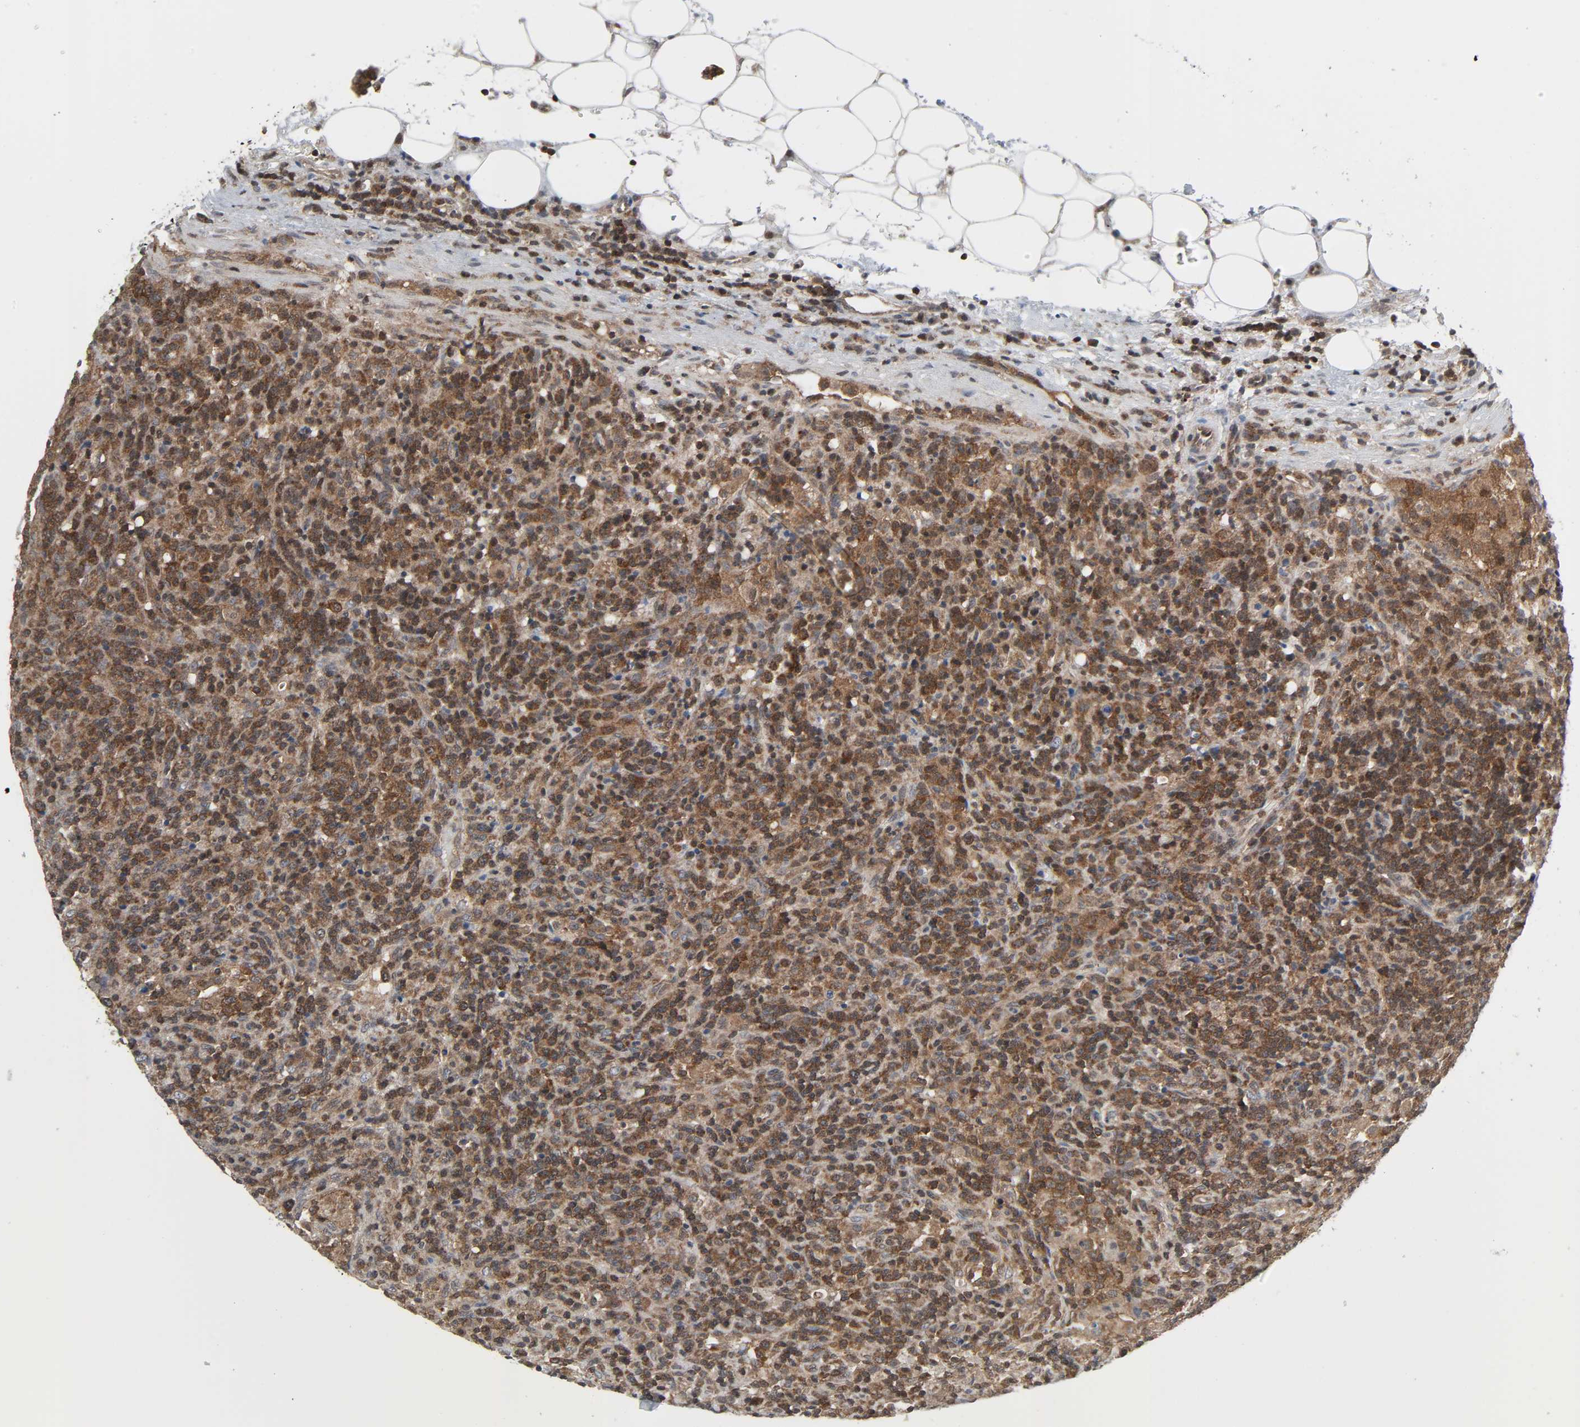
{"staining": {"intensity": "moderate", "quantity": ">75%", "location": "cytoplasmic/membranous"}, "tissue": "lymphoma", "cell_type": "Tumor cells", "image_type": "cancer", "snomed": [{"axis": "morphology", "description": "Hodgkin's disease, NOS"}, {"axis": "topography", "description": "Lymph node"}], "caption": "The image demonstrates staining of lymphoma, revealing moderate cytoplasmic/membranous protein staining (brown color) within tumor cells. (DAB IHC with brightfield microscopy, high magnification).", "gene": "GSK3A", "patient": {"sex": "male", "age": 65}}